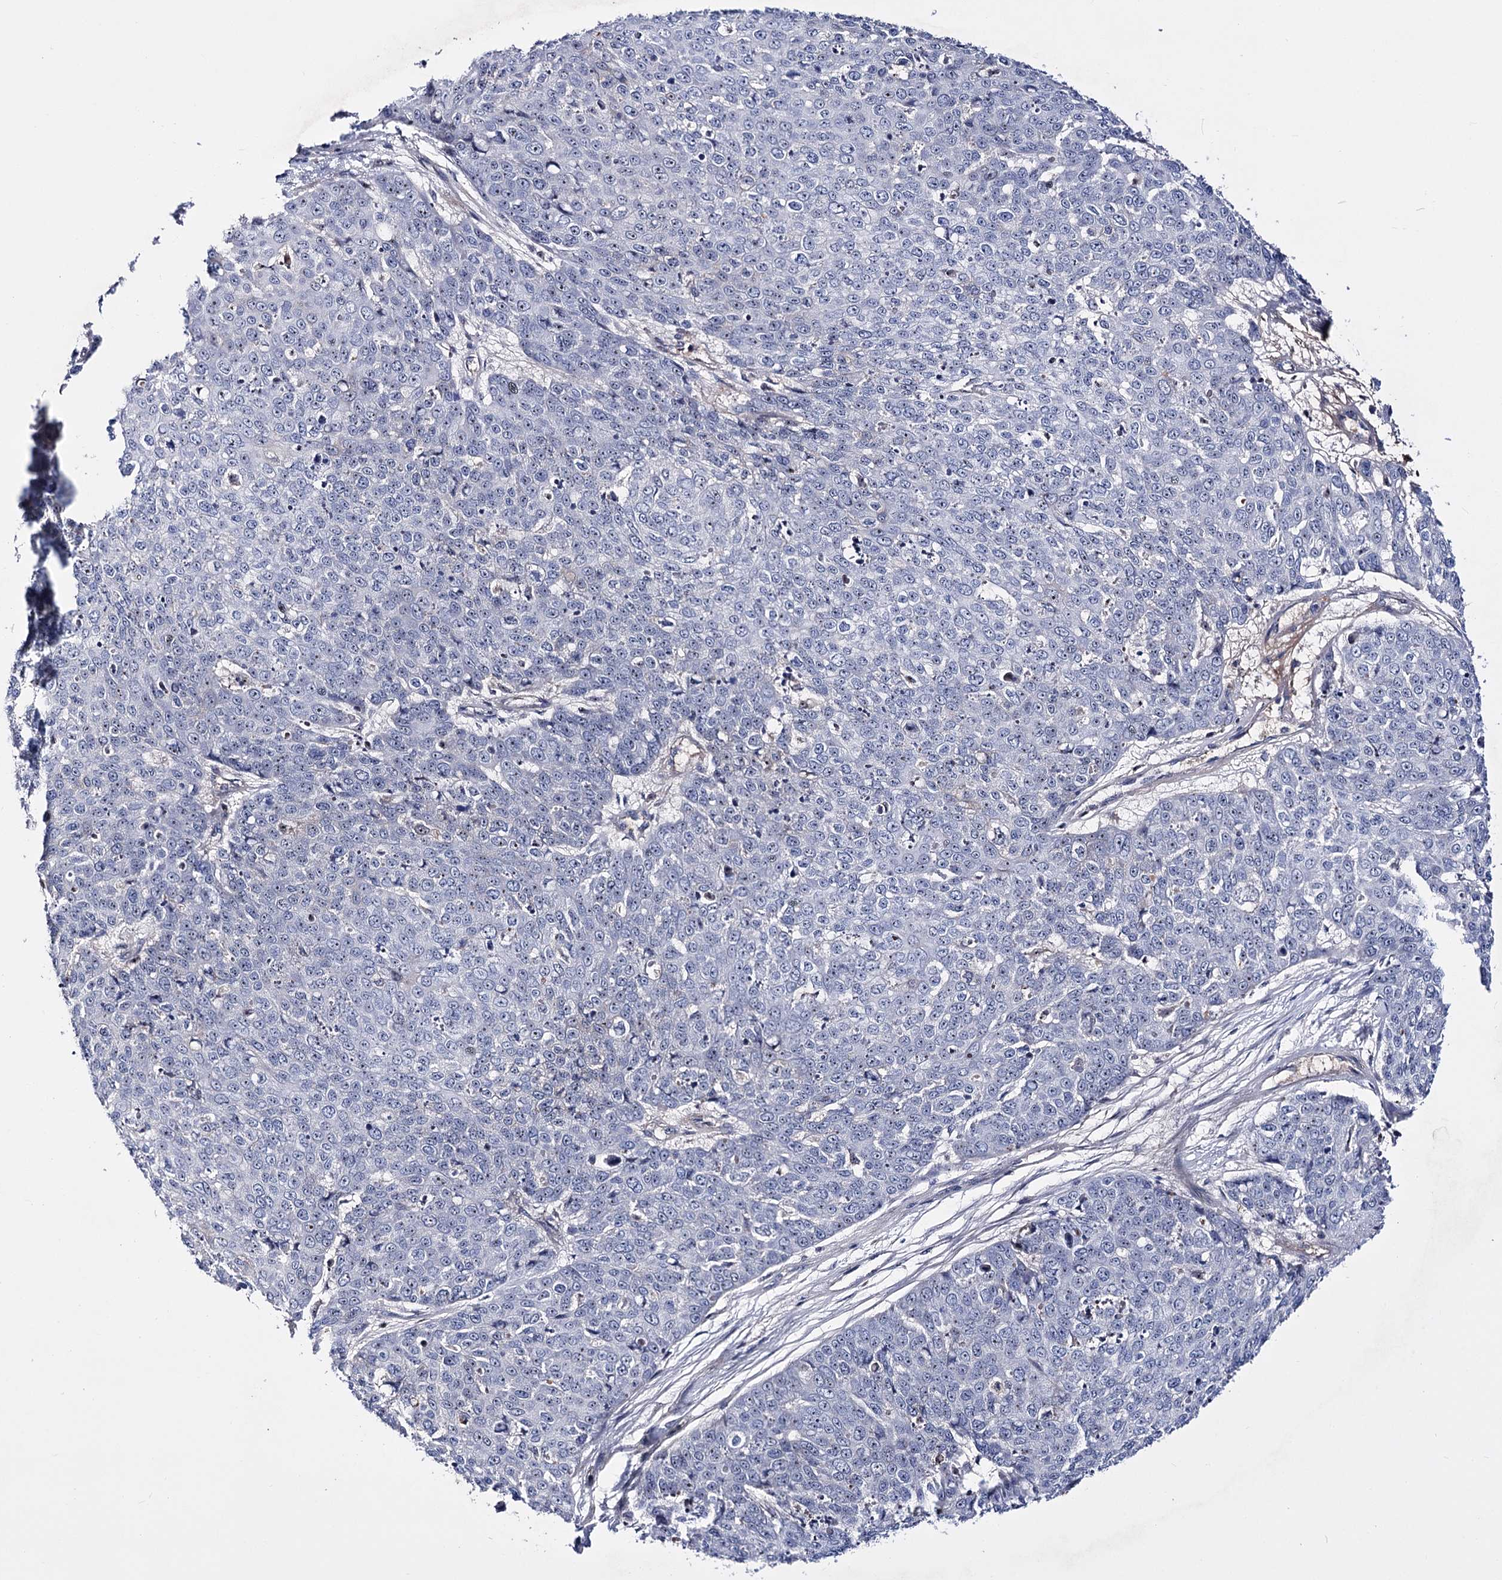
{"staining": {"intensity": "negative", "quantity": "none", "location": "none"}, "tissue": "skin cancer", "cell_type": "Tumor cells", "image_type": "cancer", "snomed": [{"axis": "morphology", "description": "Squamous cell carcinoma, NOS"}, {"axis": "topography", "description": "Skin"}], "caption": "Immunohistochemistry image of neoplastic tissue: skin squamous cell carcinoma stained with DAB (3,3'-diaminobenzidine) shows no significant protein positivity in tumor cells.", "gene": "PCGF5", "patient": {"sex": "male", "age": 71}}